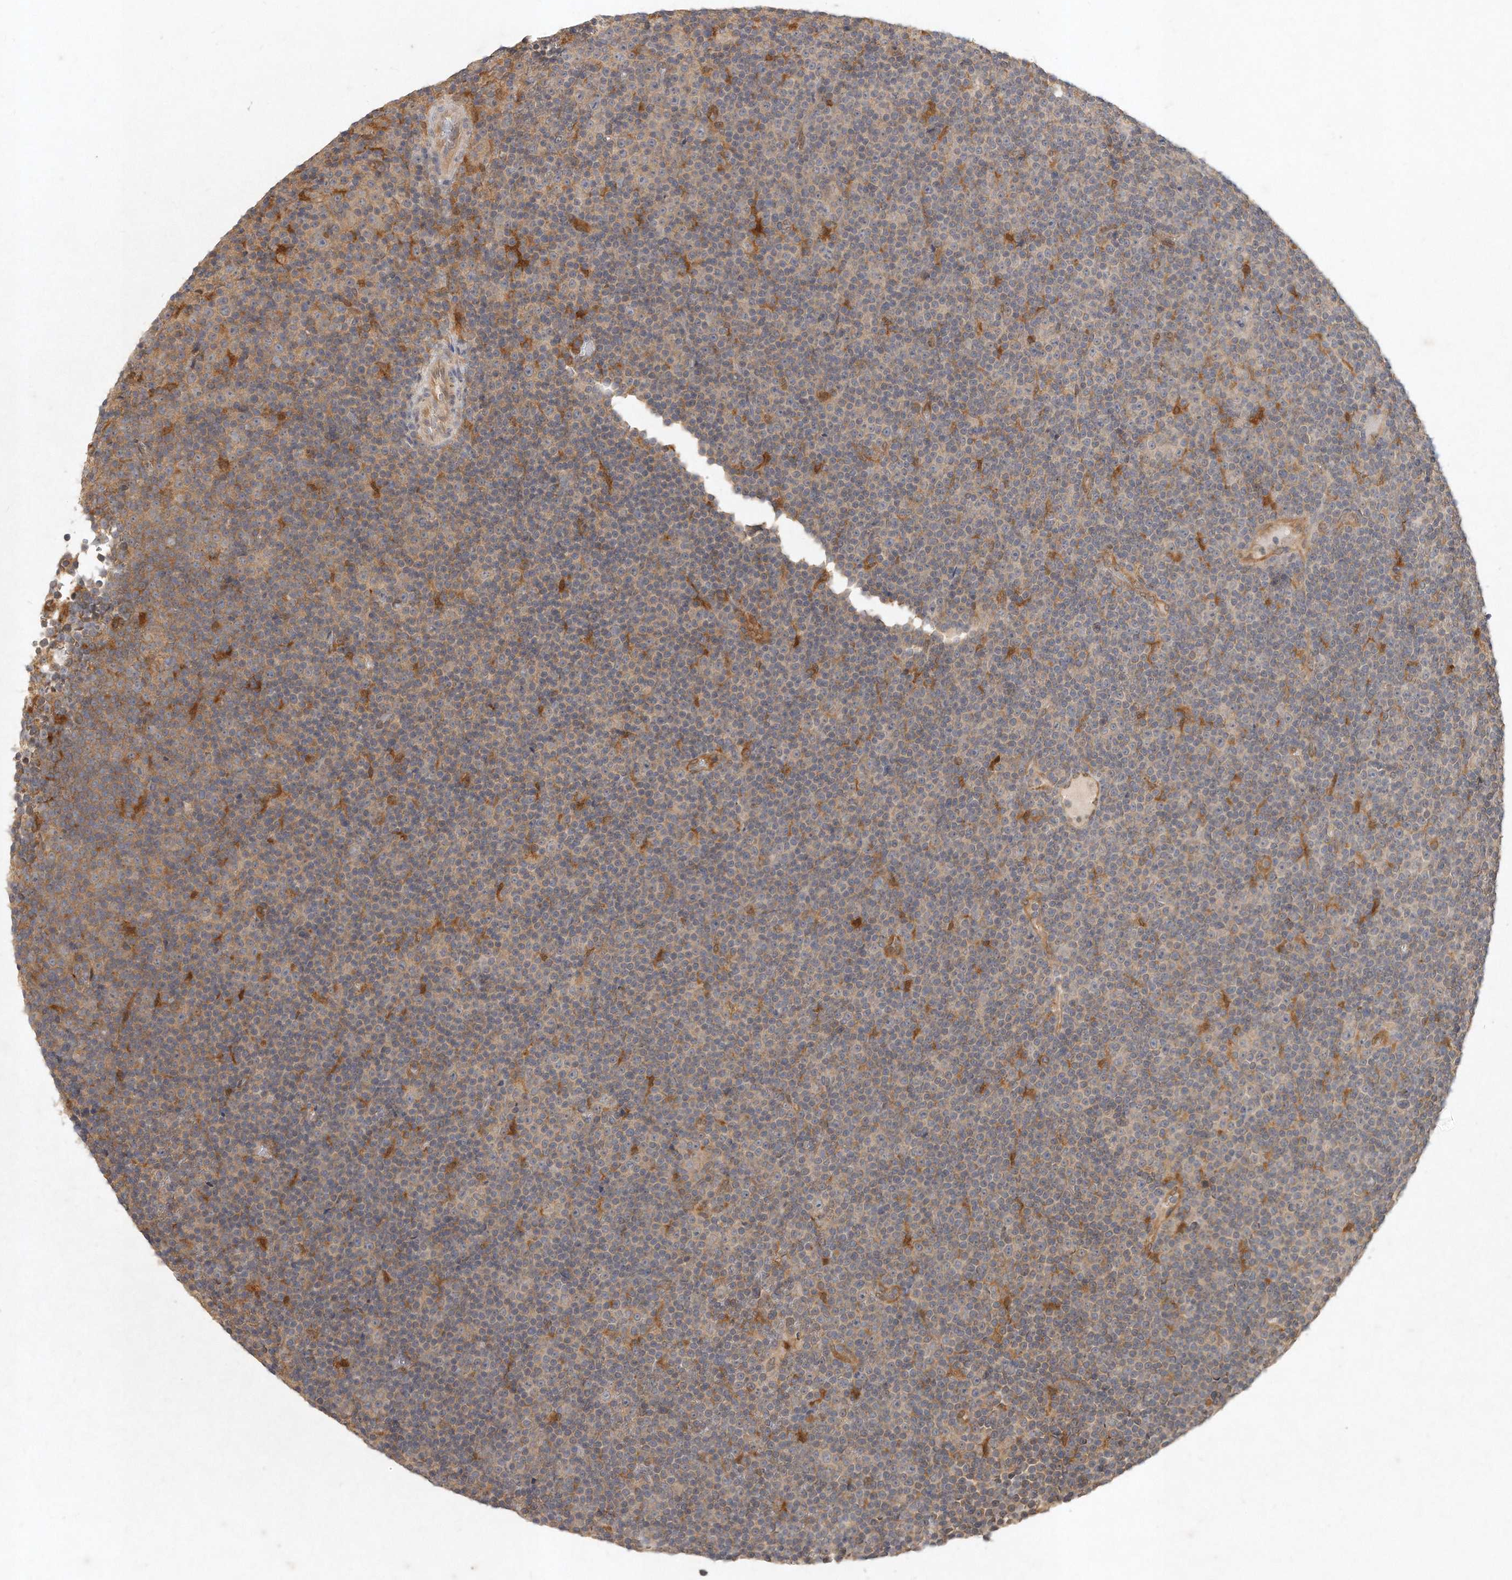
{"staining": {"intensity": "negative", "quantity": "none", "location": "none"}, "tissue": "lymphoma", "cell_type": "Tumor cells", "image_type": "cancer", "snomed": [{"axis": "morphology", "description": "Malignant lymphoma, non-Hodgkin's type, Low grade"}, {"axis": "topography", "description": "Lymph node"}], "caption": "This is an immunohistochemistry micrograph of malignant lymphoma, non-Hodgkin's type (low-grade). There is no positivity in tumor cells.", "gene": "LGALS8", "patient": {"sex": "female", "age": 67}}